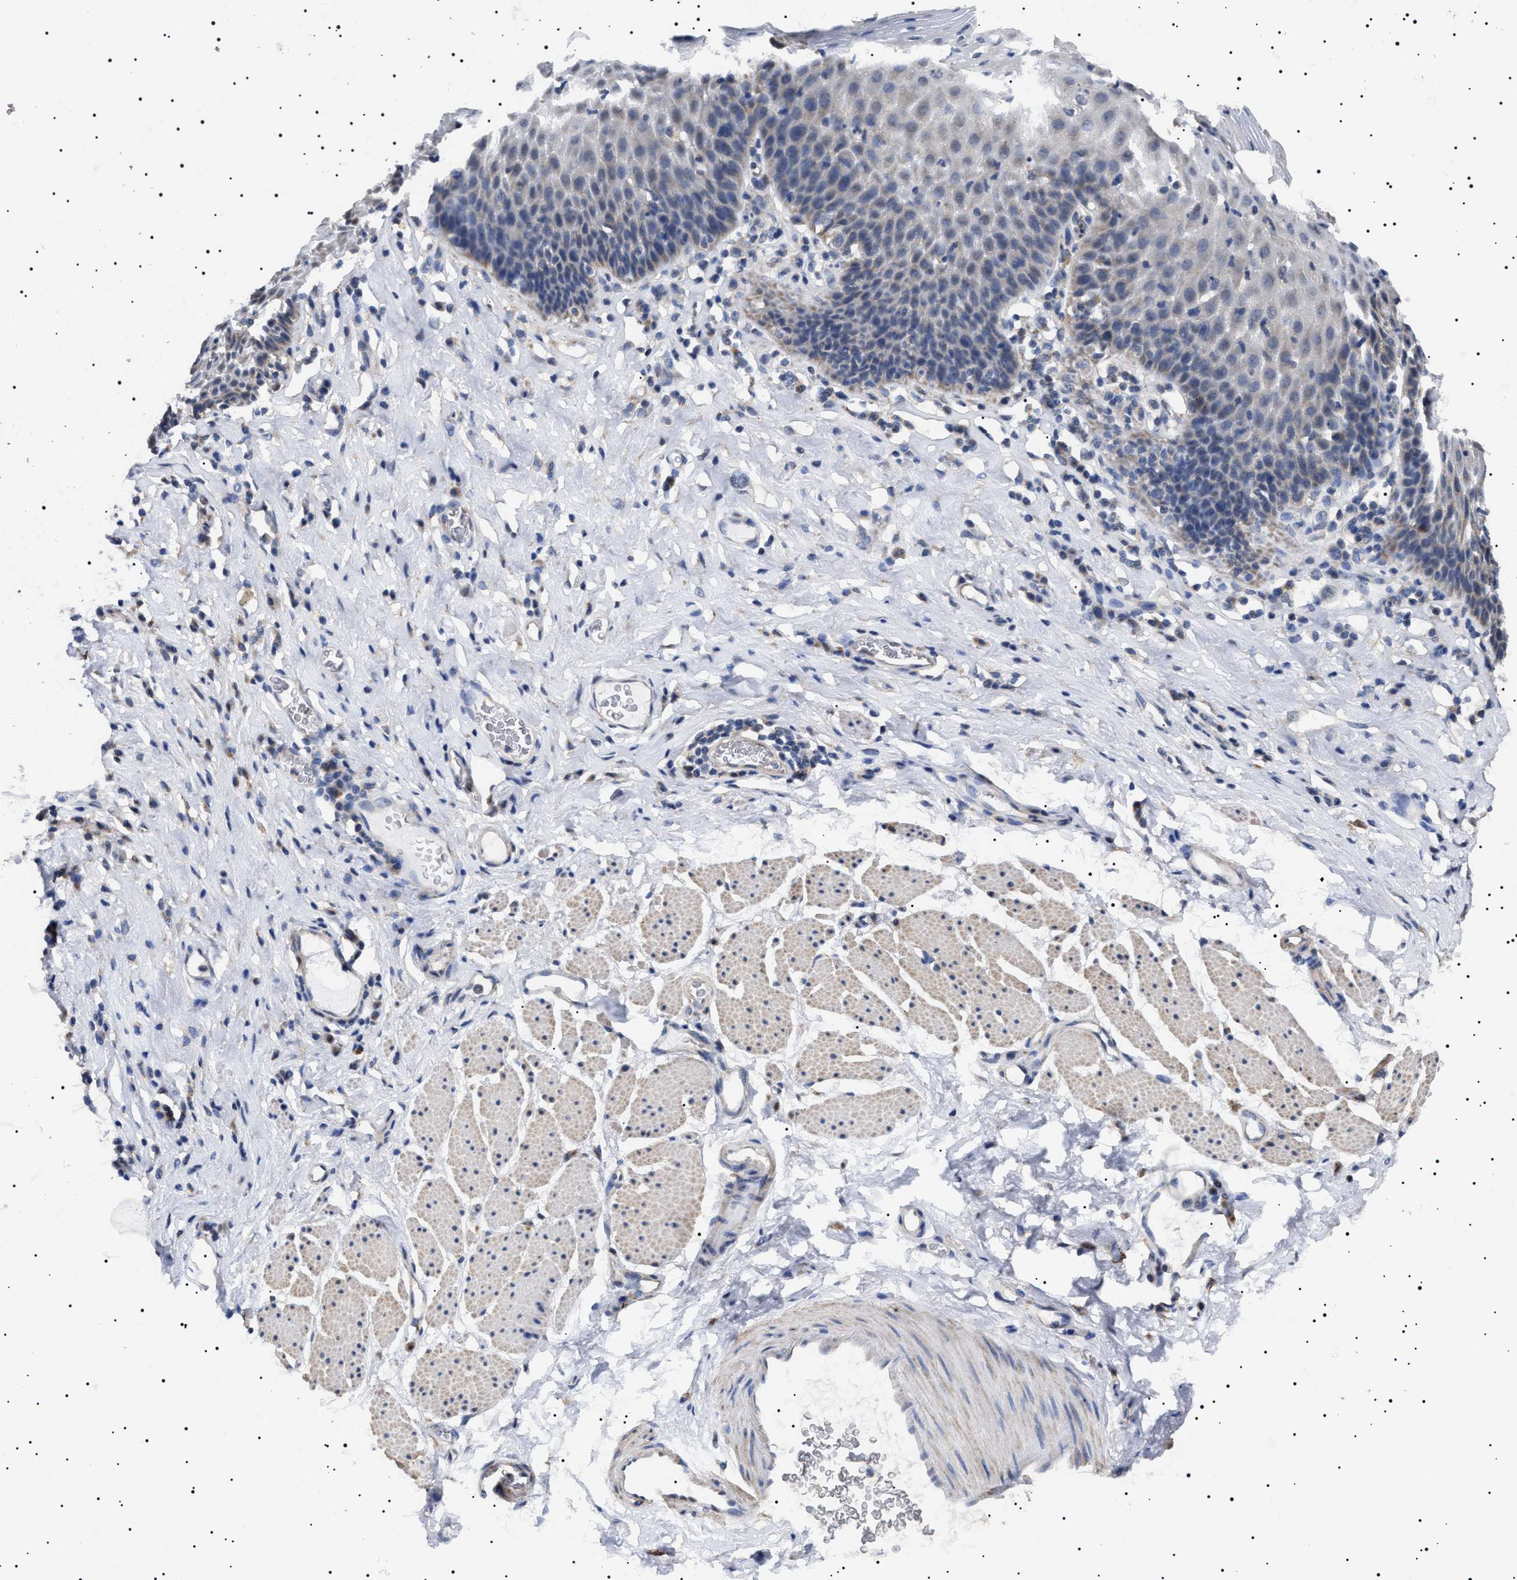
{"staining": {"intensity": "moderate", "quantity": "<25%", "location": "cytoplasmic/membranous"}, "tissue": "esophagus", "cell_type": "Squamous epithelial cells", "image_type": "normal", "snomed": [{"axis": "morphology", "description": "Normal tissue, NOS"}, {"axis": "topography", "description": "Esophagus"}], "caption": "High-power microscopy captured an immunohistochemistry (IHC) histopathology image of unremarkable esophagus, revealing moderate cytoplasmic/membranous expression in approximately <25% of squamous epithelial cells.", "gene": "RAB34", "patient": {"sex": "female", "age": 61}}